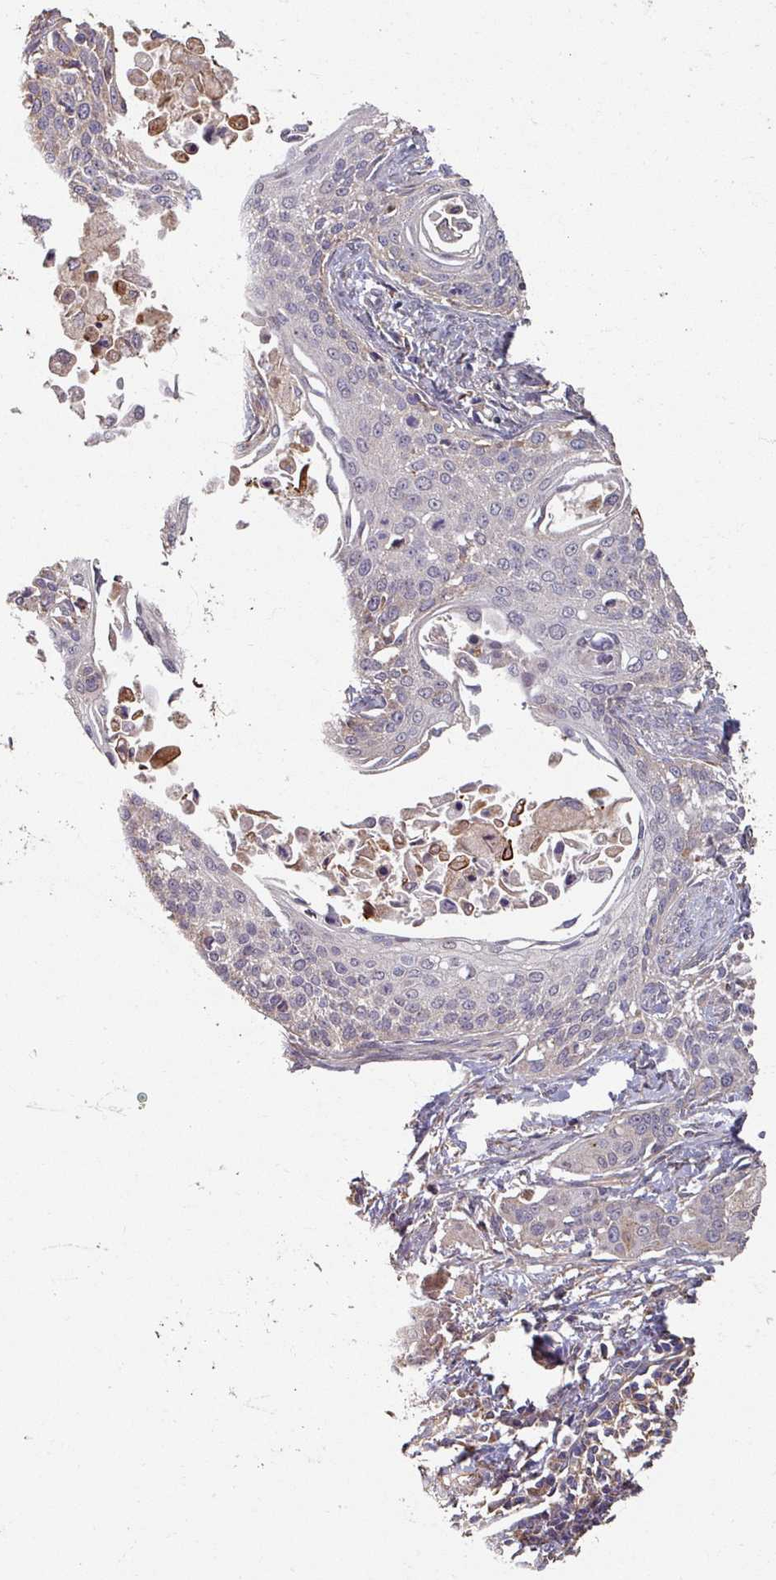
{"staining": {"intensity": "negative", "quantity": "none", "location": "none"}, "tissue": "cervical cancer", "cell_type": "Tumor cells", "image_type": "cancer", "snomed": [{"axis": "morphology", "description": "Squamous cell carcinoma, NOS"}, {"axis": "topography", "description": "Cervix"}], "caption": "IHC image of human cervical cancer (squamous cell carcinoma) stained for a protein (brown), which demonstrates no expression in tumor cells. The staining was performed using DAB to visualize the protein expression in brown, while the nuclei were stained in blue with hematoxylin (Magnification: 20x).", "gene": "CCDC68", "patient": {"sex": "female", "age": 44}}